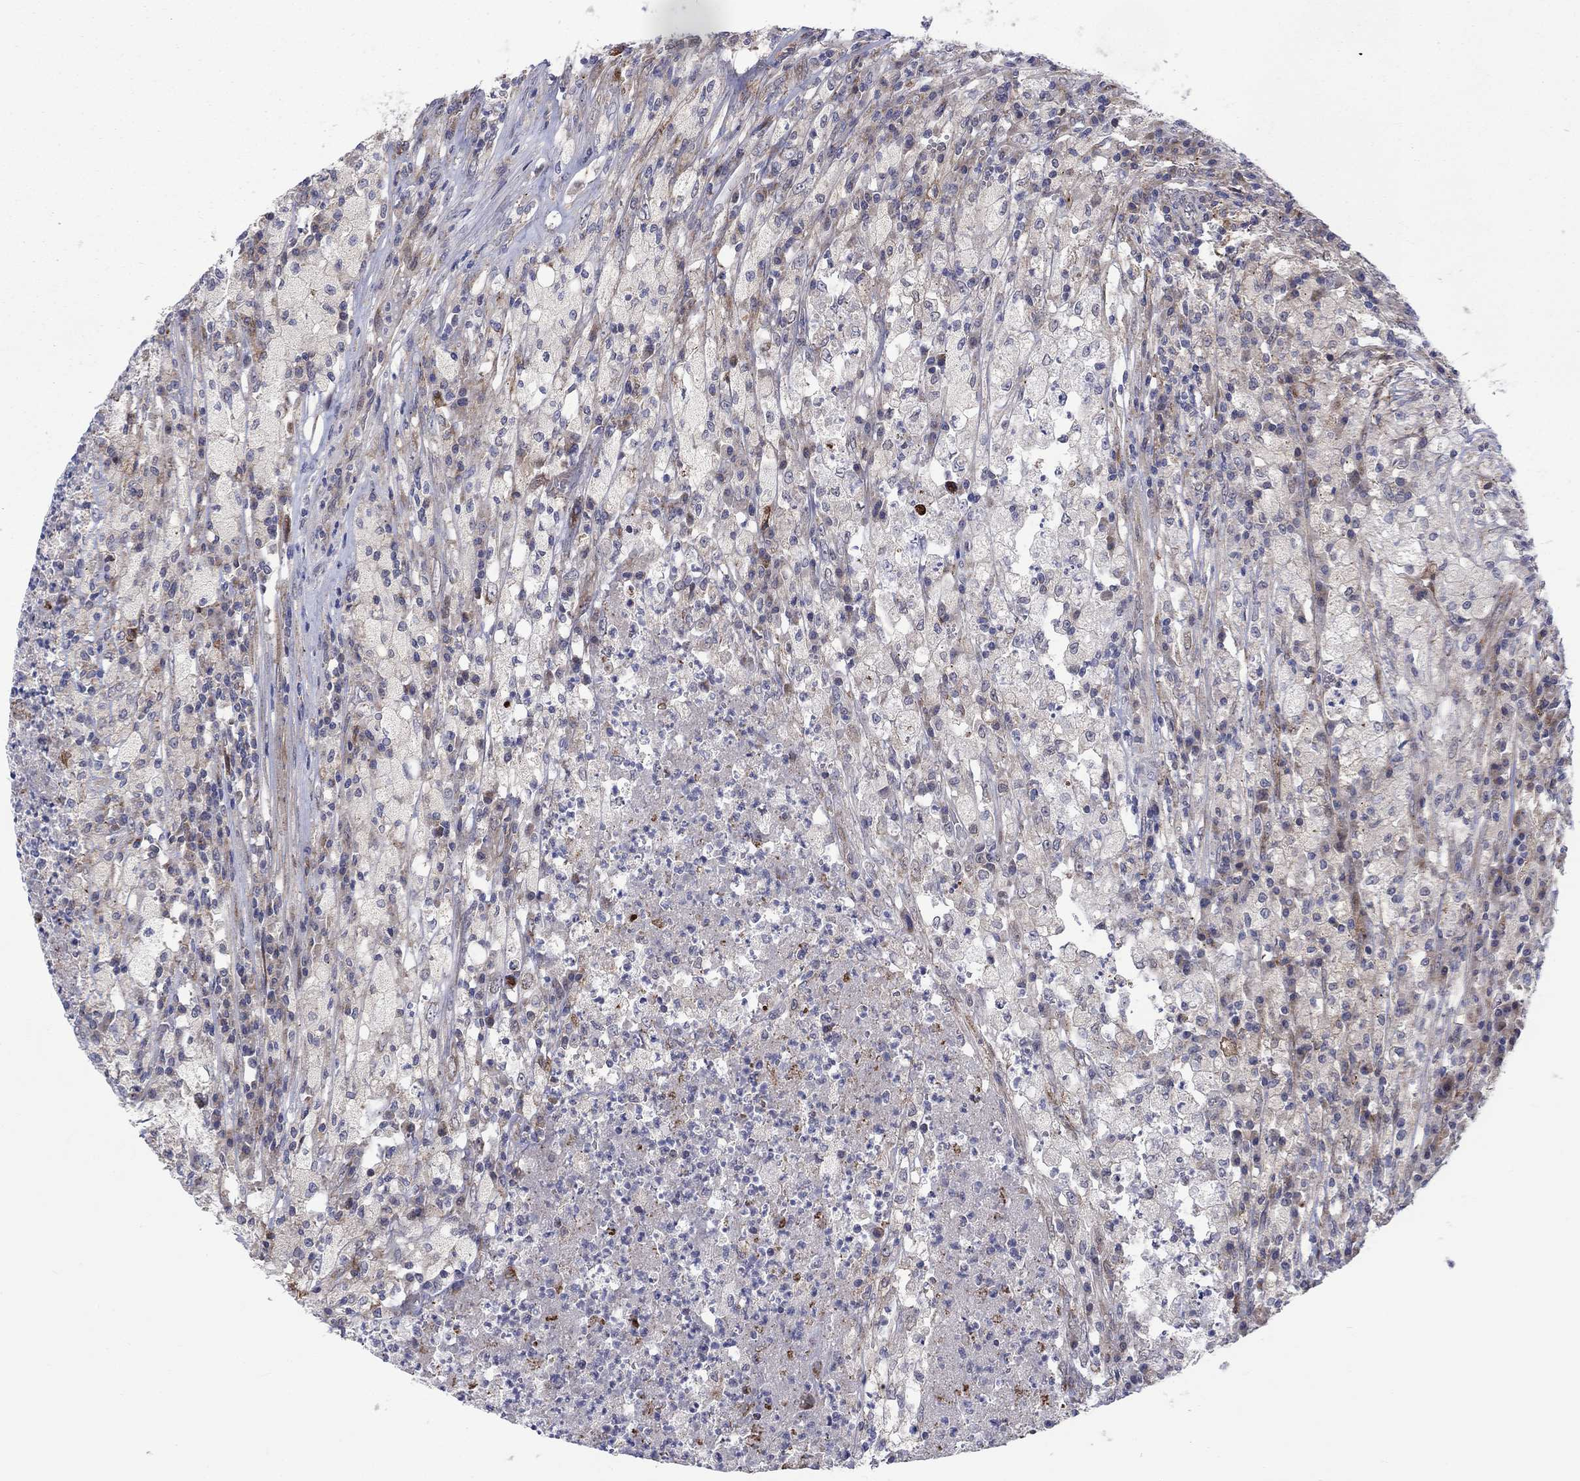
{"staining": {"intensity": "weak", "quantity": "<25%", "location": "cytoplasmic/membranous"}, "tissue": "testis cancer", "cell_type": "Tumor cells", "image_type": "cancer", "snomed": [{"axis": "morphology", "description": "Necrosis, NOS"}, {"axis": "morphology", "description": "Carcinoma, Embryonal, NOS"}, {"axis": "topography", "description": "Testis"}], "caption": "Image shows no significant protein positivity in tumor cells of testis embryonal carcinoma. Brightfield microscopy of IHC stained with DAB (3,3'-diaminobenzidine) (brown) and hematoxylin (blue), captured at high magnification.", "gene": "SLC35F2", "patient": {"sex": "male", "age": 19}}